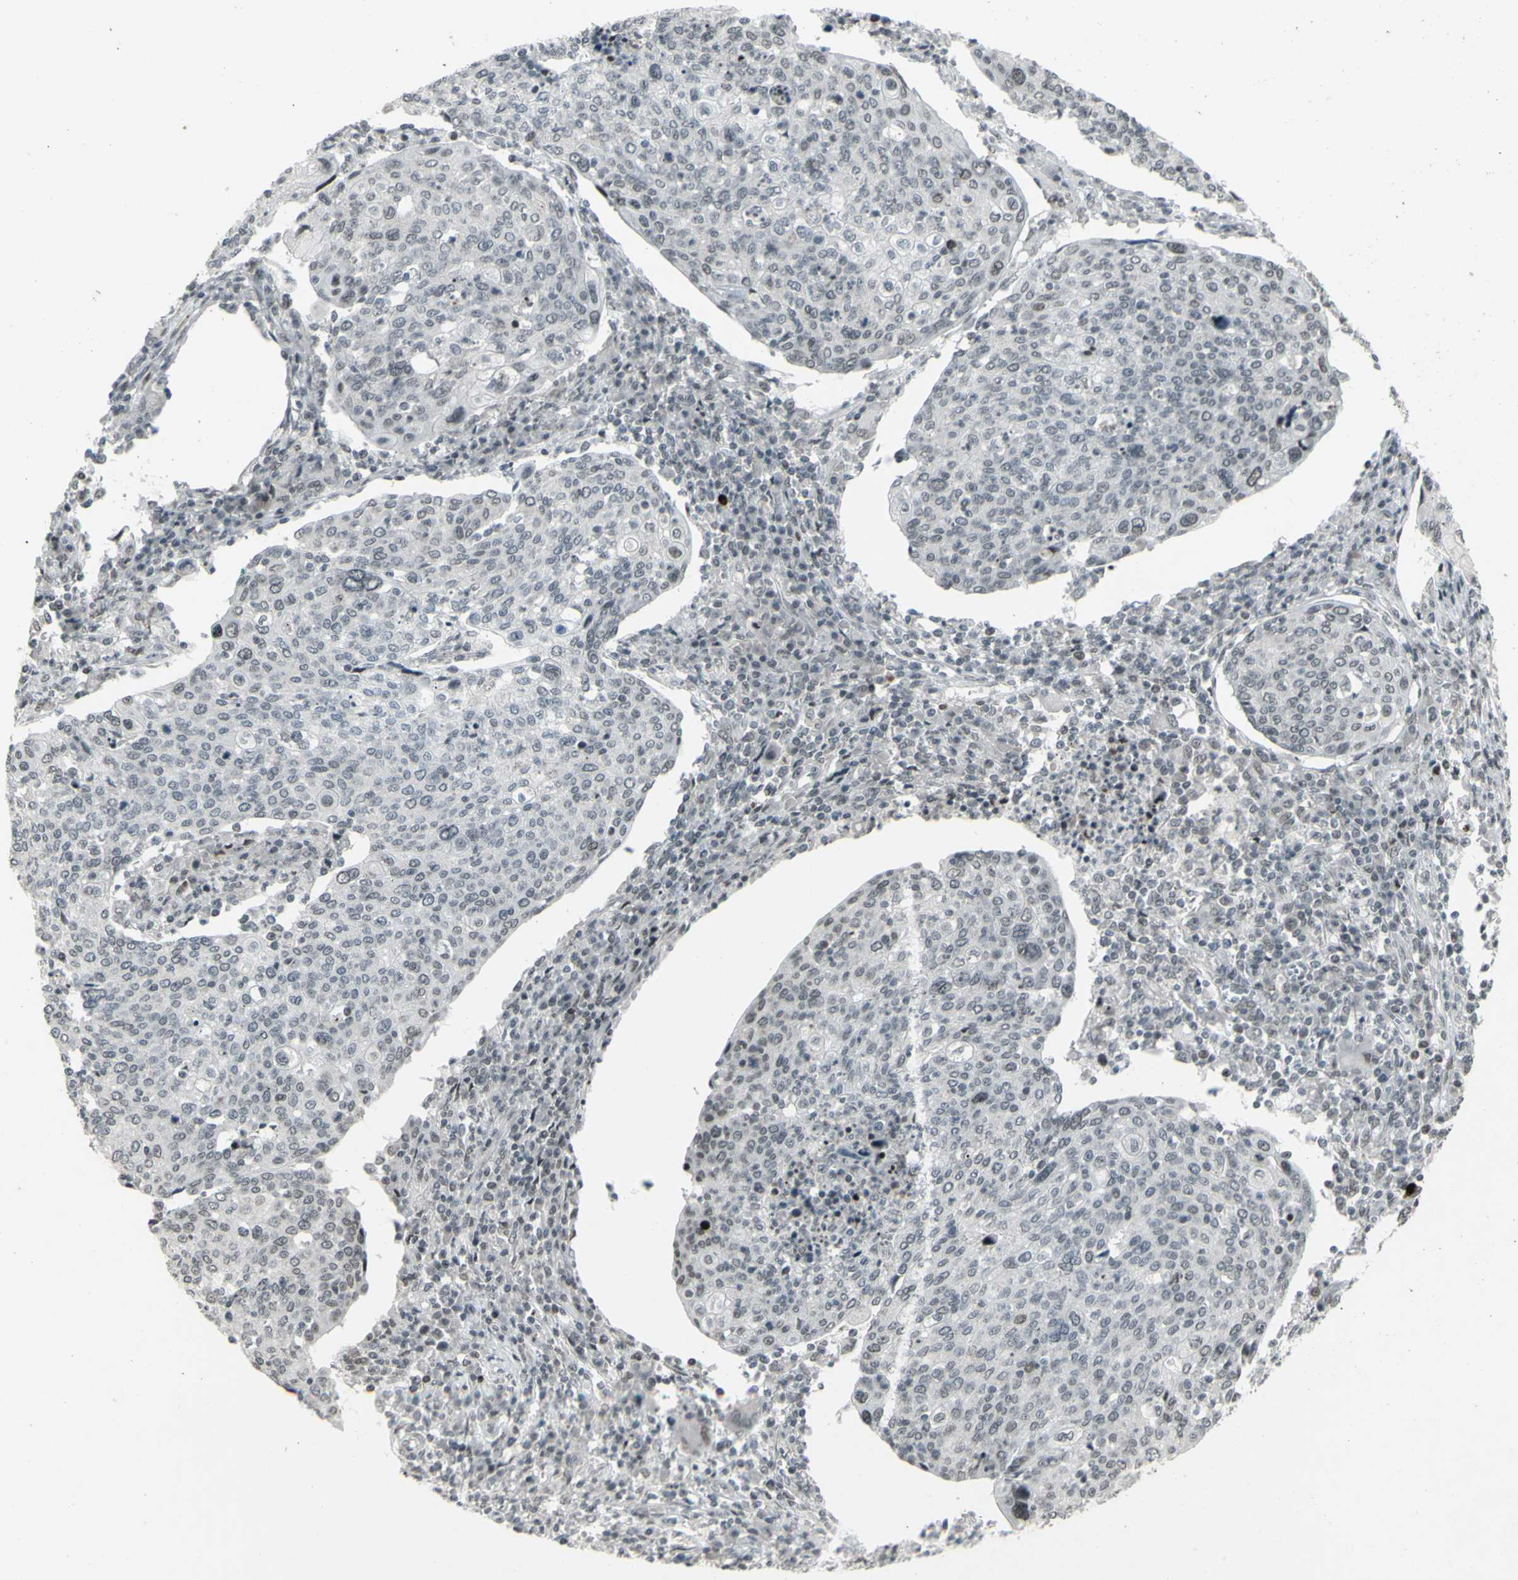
{"staining": {"intensity": "negative", "quantity": "none", "location": "none"}, "tissue": "cervical cancer", "cell_type": "Tumor cells", "image_type": "cancer", "snomed": [{"axis": "morphology", "description": "Squamous cell carcinoma, NOS"}, {"axis": "topography", "description": "Cervix"}], "caption": "IHC micrograph of neoplastic tissue: human cervical squamous cell carcinoma stained with DAB reveals no significant protein positivity in tumor cells. Brightfield microscopy of immunohistochemistry stained with DAB (brown) and hematoxylin (blue), captured at high magnification.", "gene": "SUPT6H", "patient": {"sex": "female", "age": 40}}